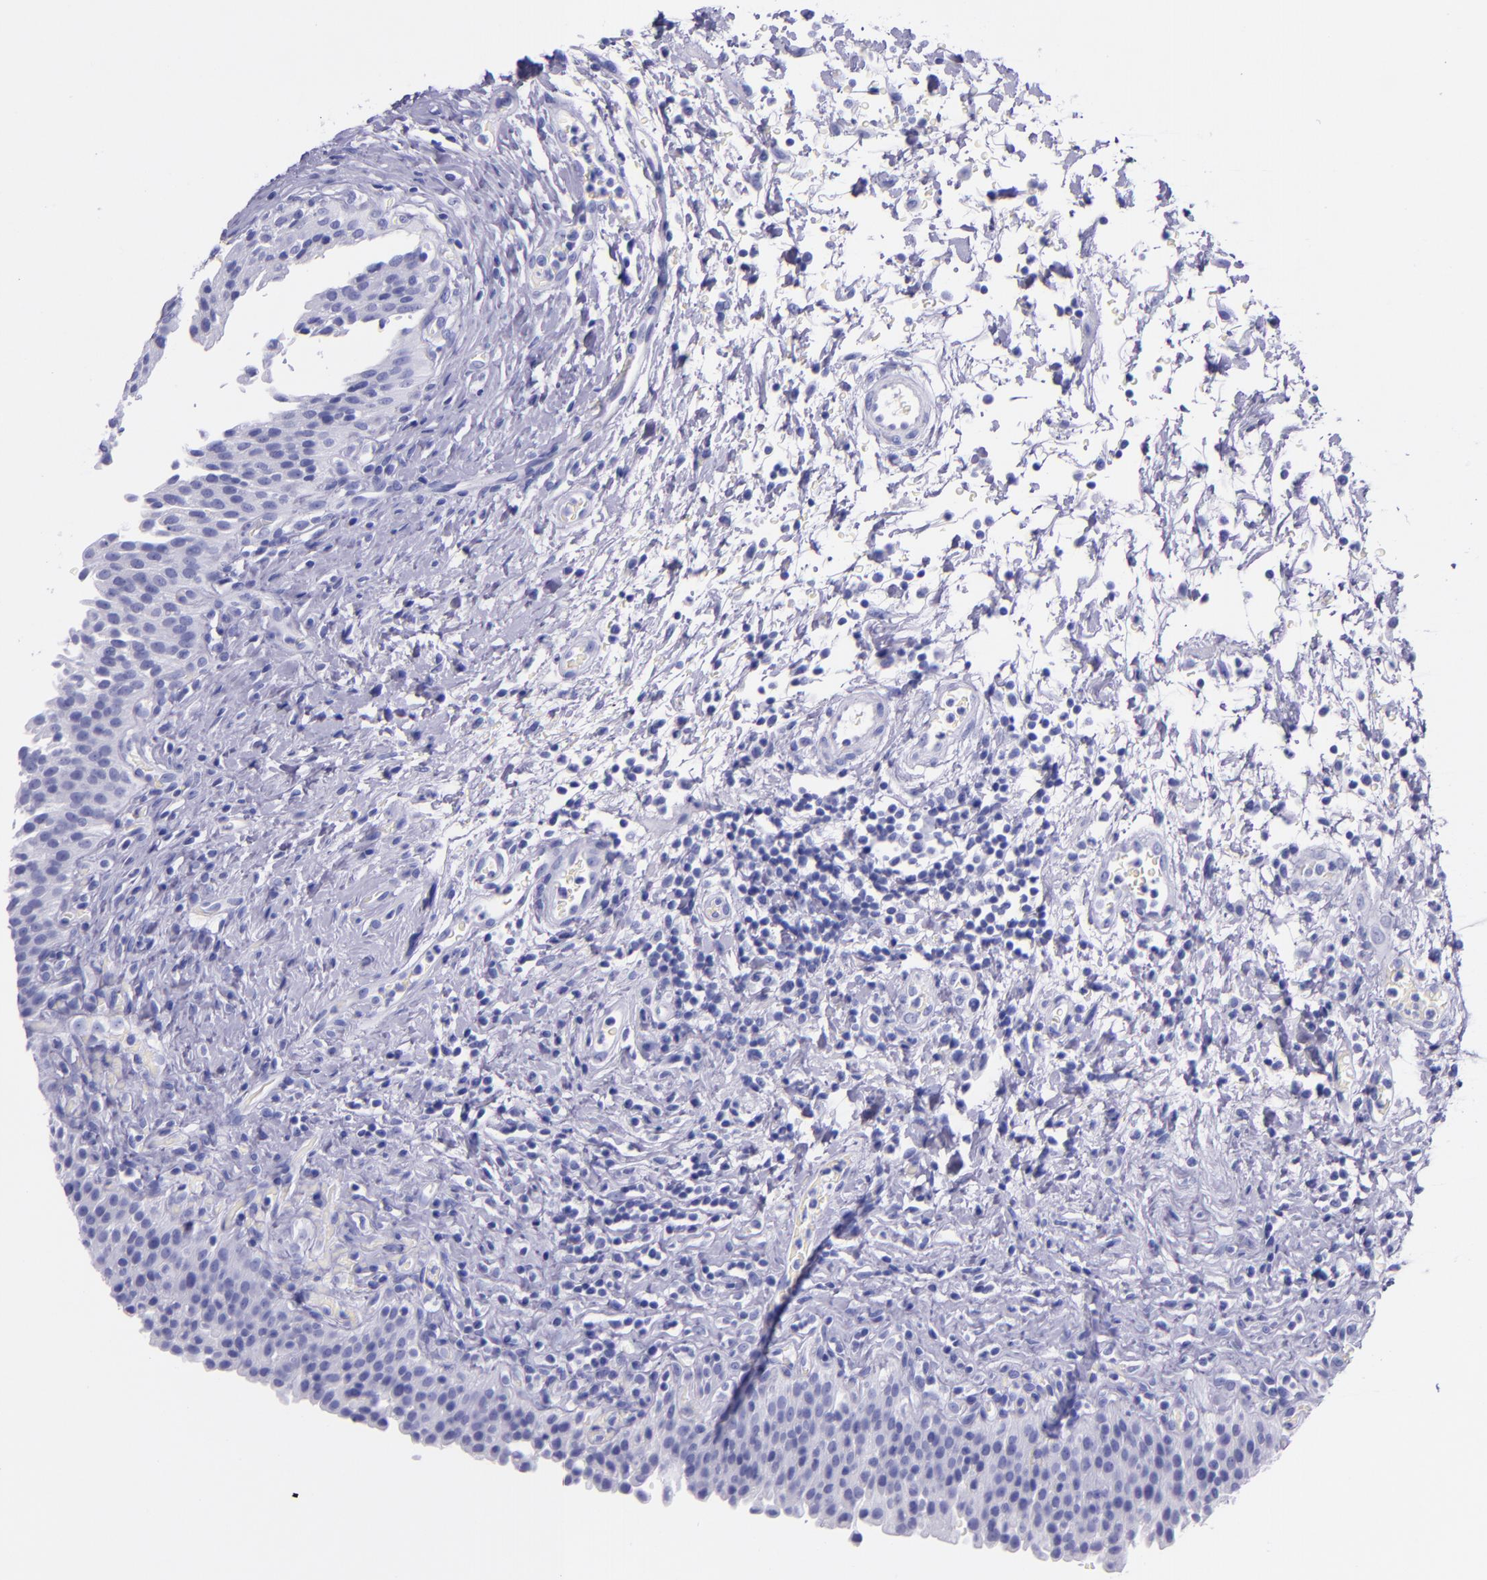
{"staining": {"intensity": "negative", "quantity": "none", "location": "none"}, "tissue": "urinary bladder", "cell_type": "Urothelial cells", "image_type": "normal", "snomed": [{"axis": "morphology", "description": "Normal tissue, NOS"}, {"axis": "topography", "description": "Urinary bladder"}], "caption": "Immunohistochemical staining of unremarkable urinary bladder exhibits no significant expression in urothelial cells.", "gene": "MBP", "patient": {"sex": "male", "age": 51}}